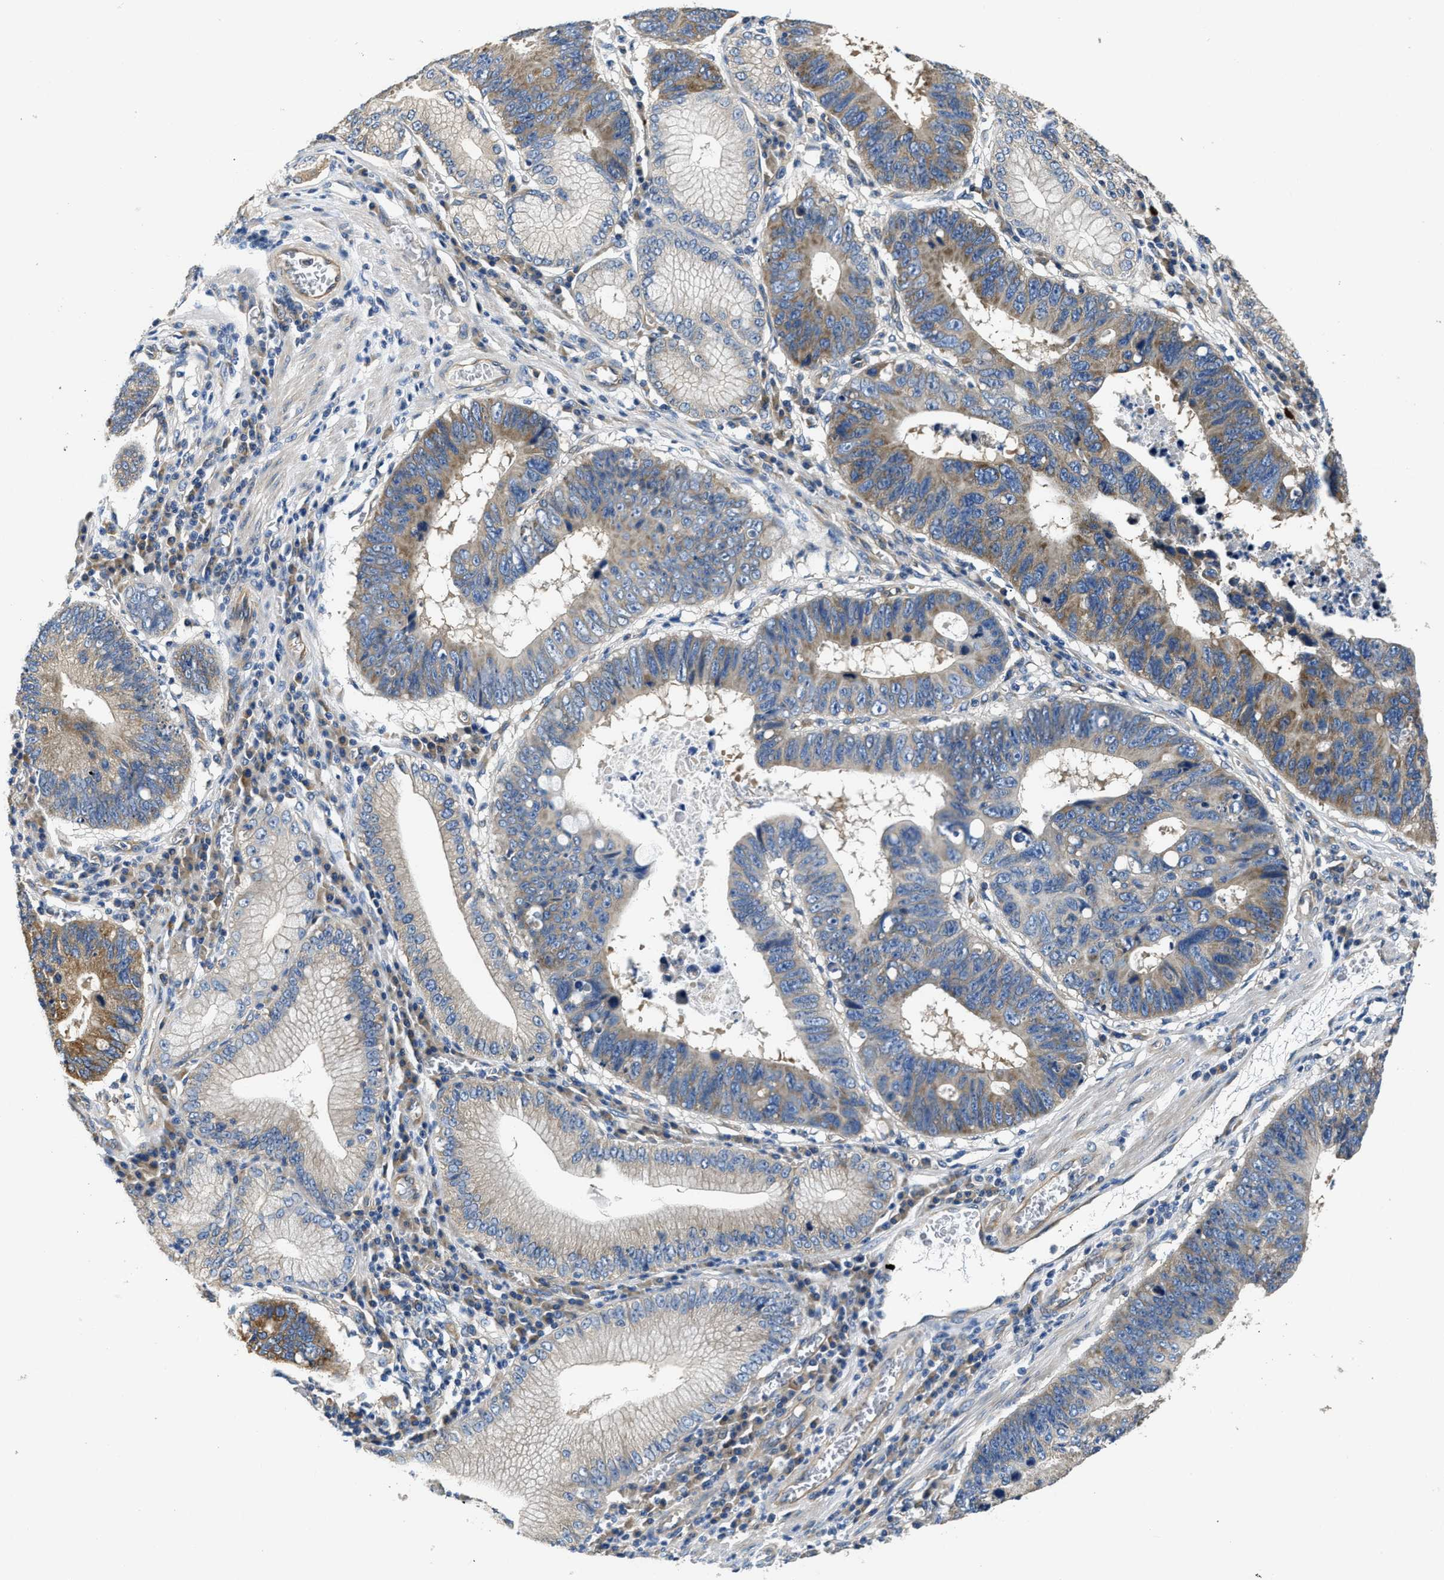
{"staining": {"intensity": "moderate", "quantity": ">75%", "location": "cytoplasmic/membranous"}, "tissue": "stomach cancer", "cell_type": "Tumor cells", "image_type": "cancer", "snomed": [{"axis": "morphology", "description": "Adenocarcinoma, NOS"}, {"axis": "topography", "description": "Stomach"}], "caption": "Stomach cancer stained with DAB (3,3'-diaminobenzidine) immunohistochemistry demonstrates medium levels of moderate cytoplasmic/membranous staining in approximately >75% of tumor cells.", "gene": "CSDE1", "patient": {"sex": "male", "age": 59}}